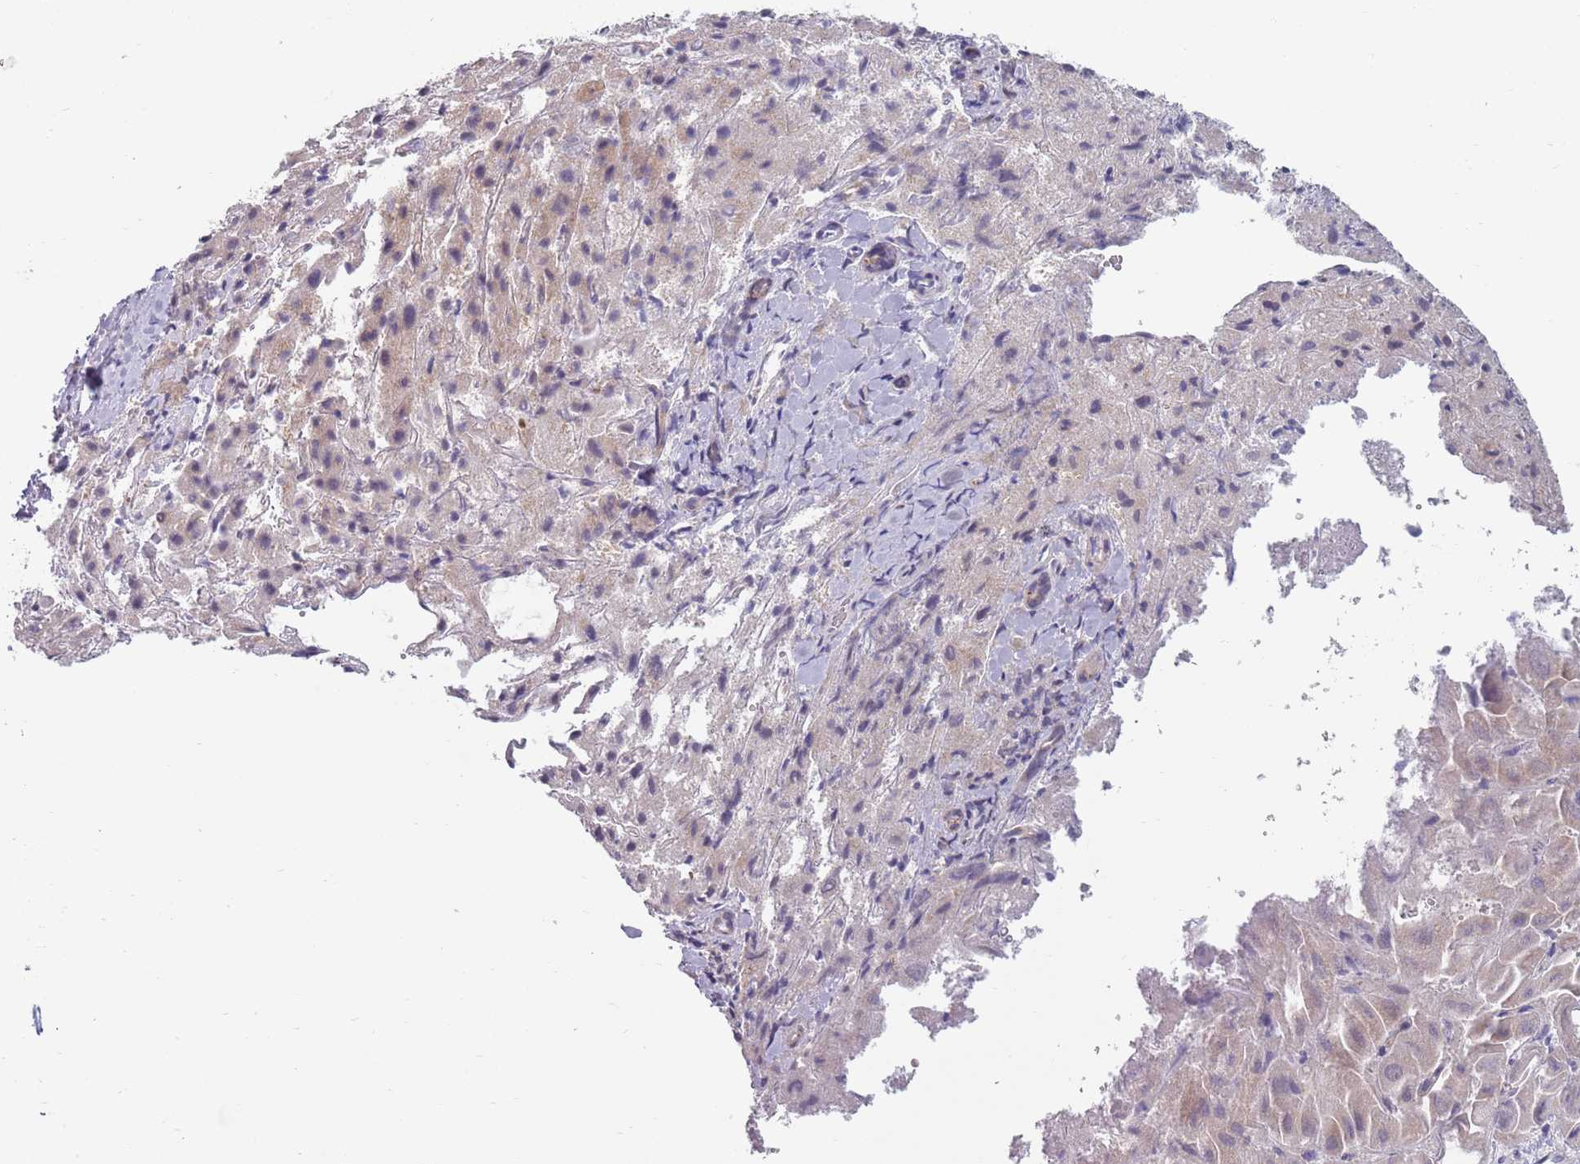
{"staining": {"intensity": "weak", "quantity": "<25%", "location": "cytoplasmic/membranous"}, "tissue": "liver cancer", "cell_type": "Tumor cells", "image_type": "cancer", "snomed": [{"axis": "morphology", "description": "Carcinoma, Hepatocellular, NOS"}, {"axis": "topography", "description": "Liver"}], "caption": "Immunohistochemistry (IHC) histopathology image of neoplastic tissue: liver cancer stained with DAB (3,3'-diaminobenzidine) exhibits no significant protein positivity in tumor cells.", "gene": "CLNS1A", "patient": {"sex": "female", "age": 58}}